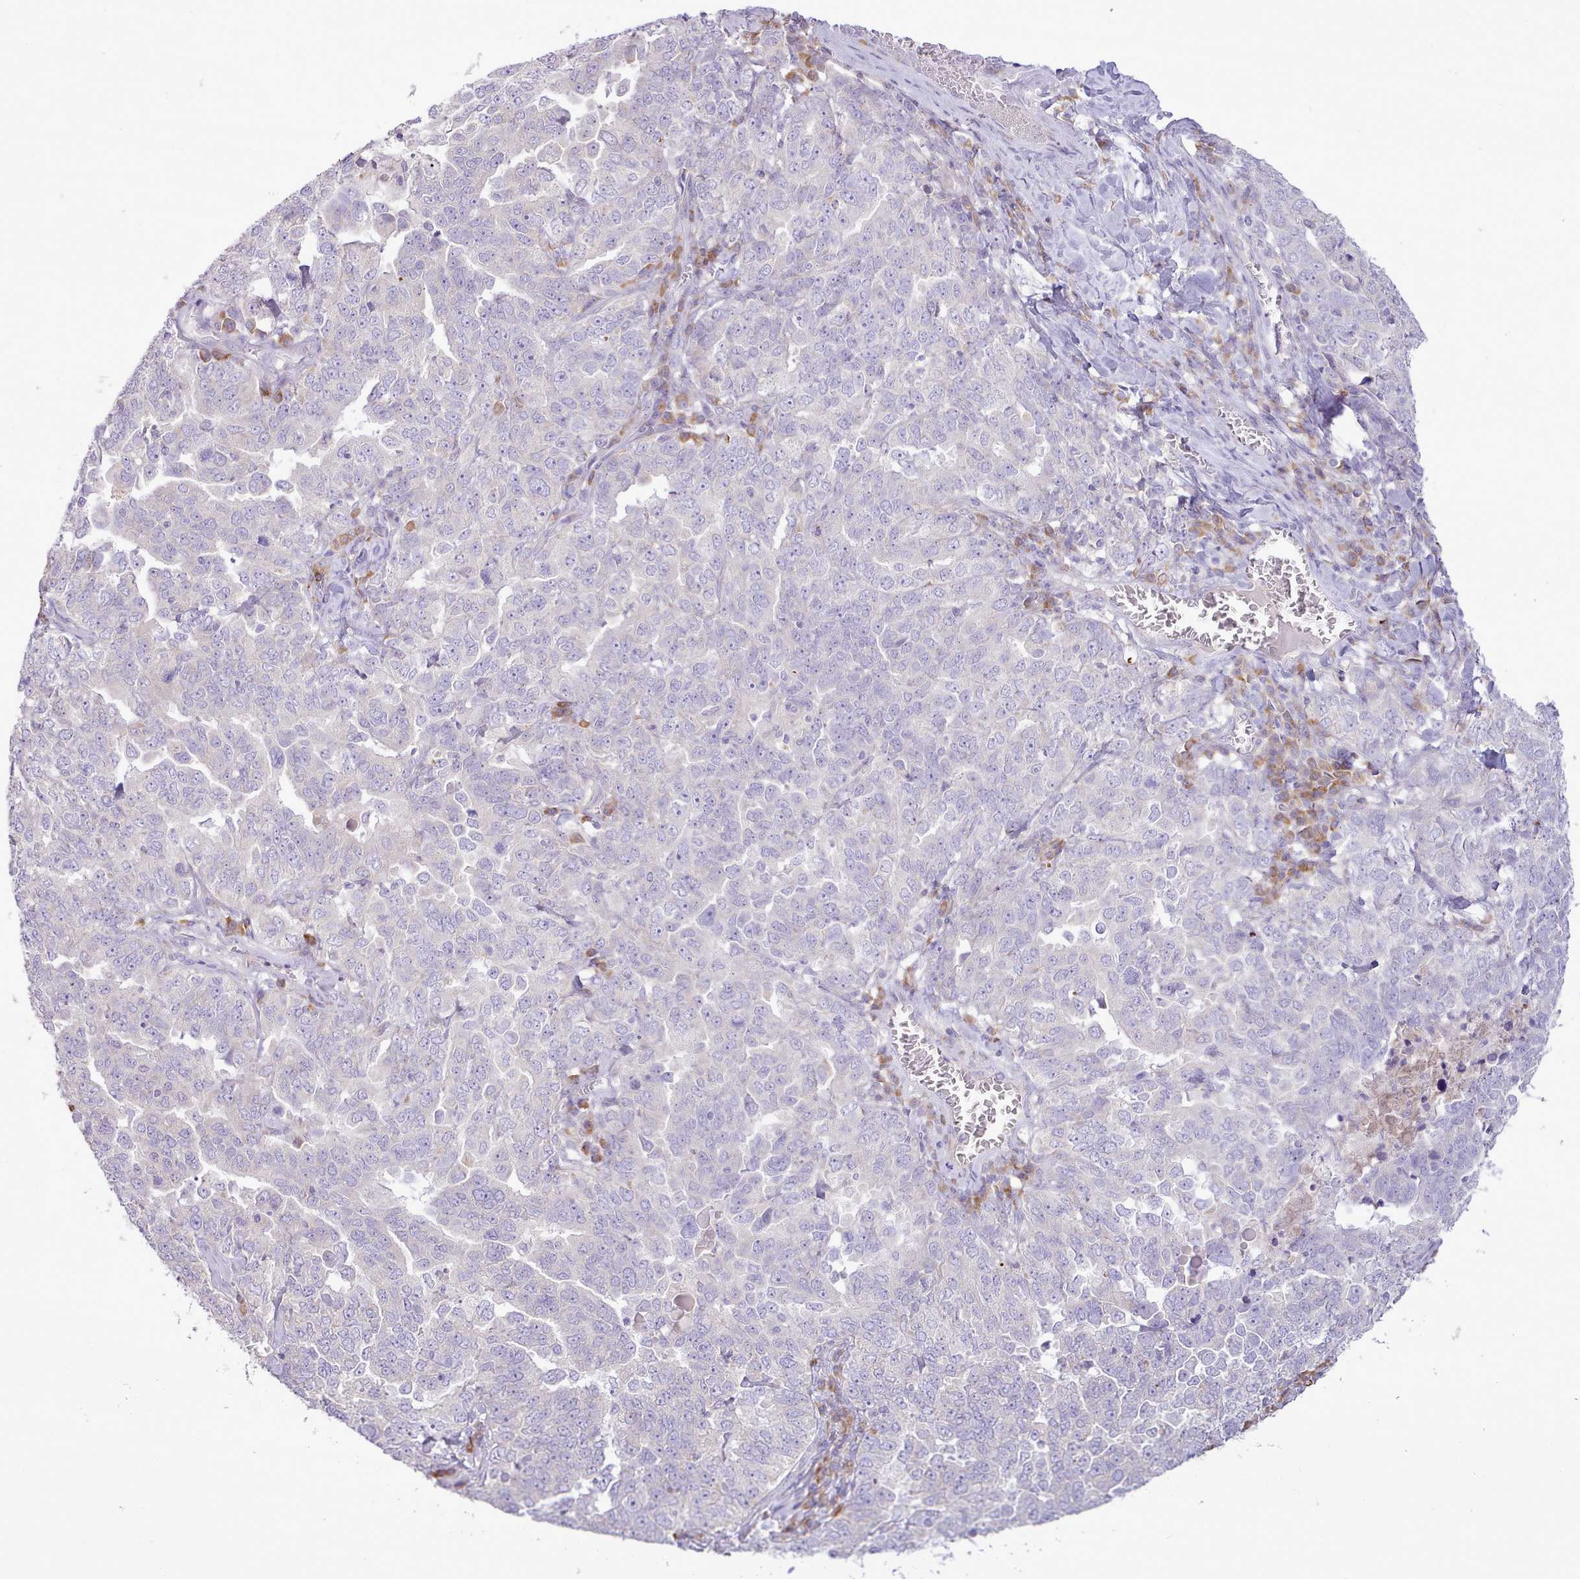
{"staining": {"intensity": "negative", "quantity": "none", "location": "none"}, "tissue": "ovarian cancer", "cell_type": "Tumor cells", "image_type": "cancer", "snomed": [{"axis": "morphology", "description": "Carcinoma, endometroid"}, {"axis": "topography", "description": "Ovary"}], "caption": "Ovarian cancer (endometroid carcinoma) was stained to show a protein in brown. There is no significant expression in tumor cells. Nuclei are stained in blue.", "gene": "CCL1", "patient": {"sex": "female", "age": 62}}